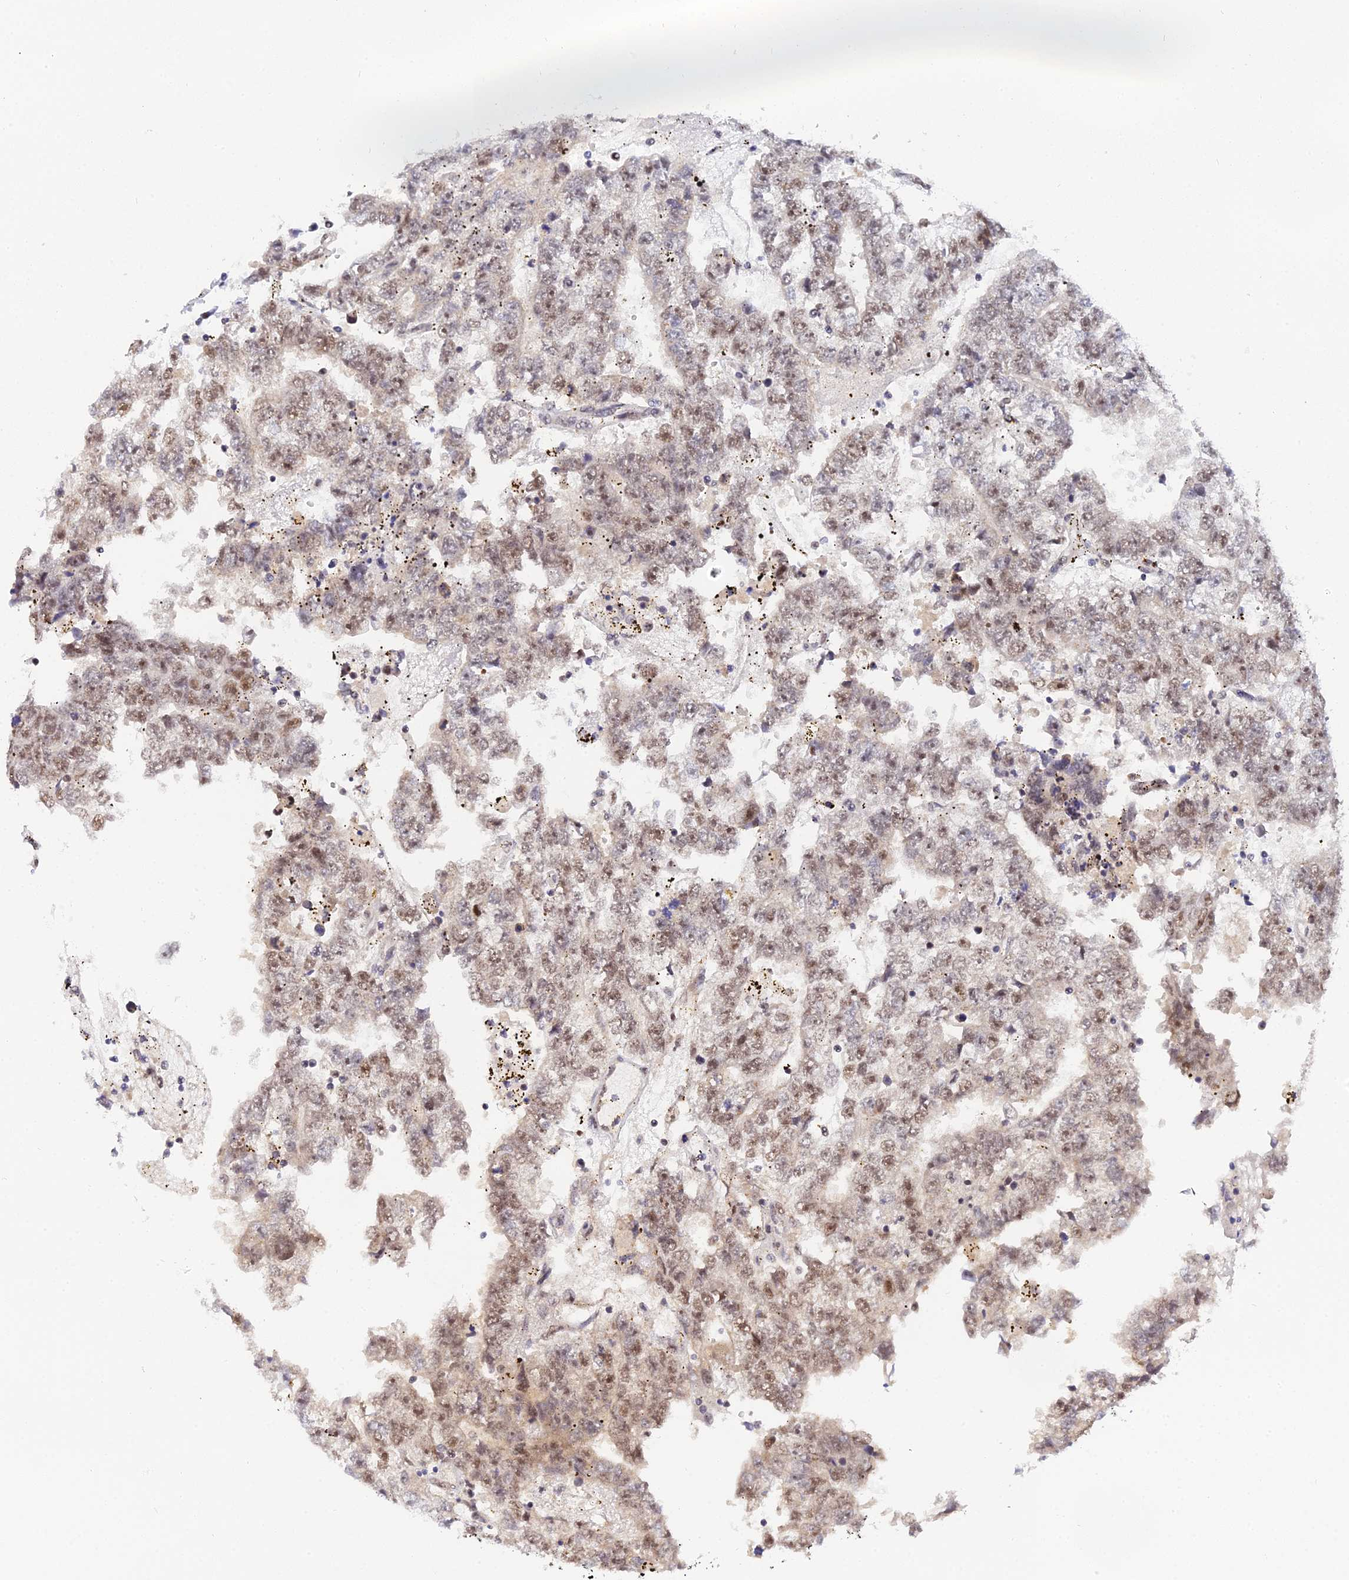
{"staining": {"intensity": "moderate", "quantity": "25%-75%", "location": "nuclear"}, "tissue": "testis cancer", "cell_type": "Tumor cells", "image_type": "cancer", "snomed": [{"axis": "morphology", "description": "Carcinoma, Embryonal, NOS"}, {"axis": "topography", "description": "Testis"}], "caption": "This image reveals IHC staining of testis cancer (embryonal carcinoma), with medium moderate nuclear expression in about 25%-75% of tumor cells.", "gene": "EXOSC3", "patient": {"sex": "male", "age": 25}}